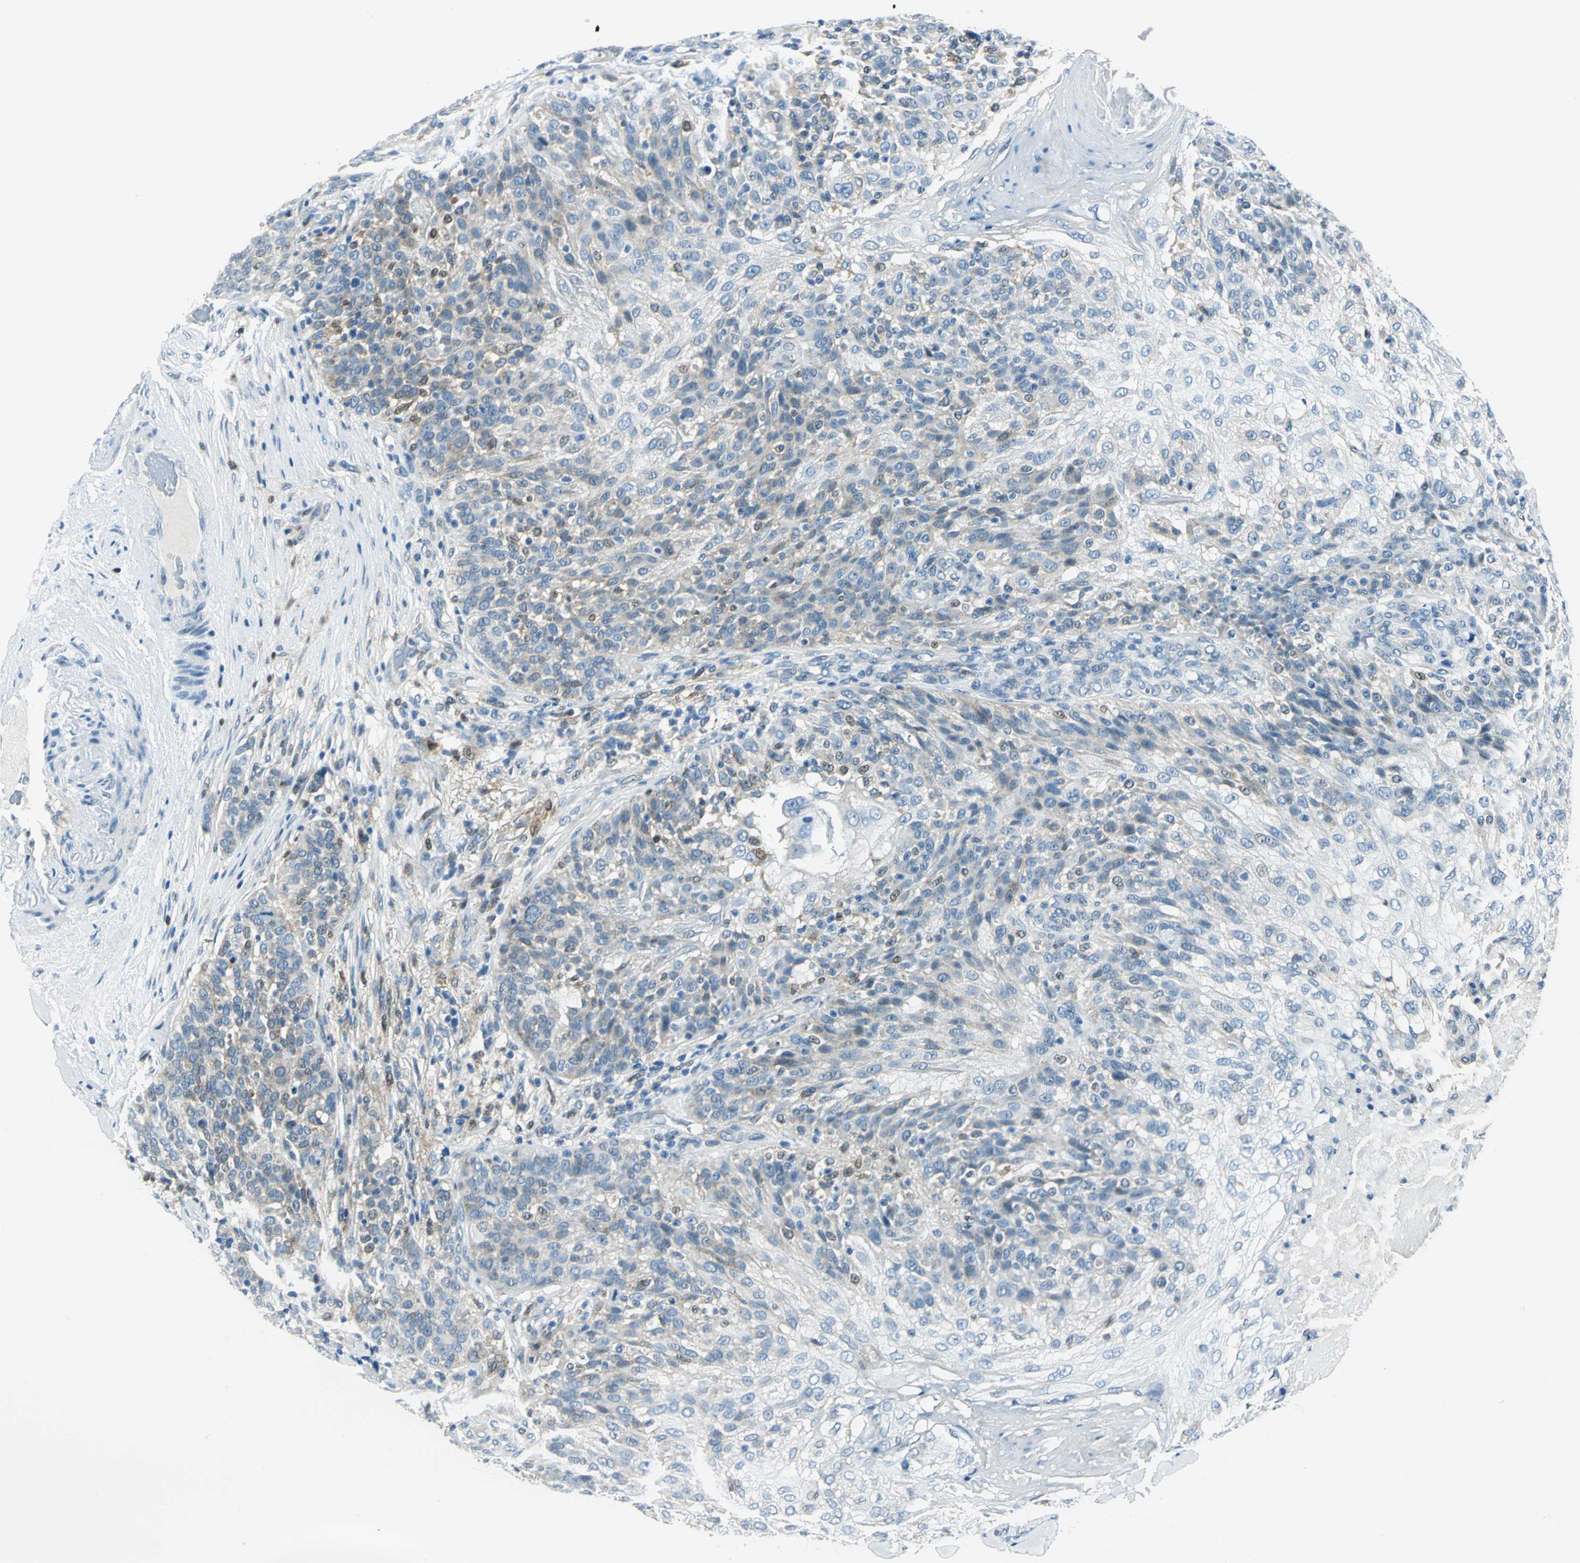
{"staining": {"intensity": "moderate", "quantity": "<25%", "location": "cytoplasmic/membranous,nuclear"}, "tissue": "skin cancer", "cell_type": "Tumor cells", "image_type": "cancer", "snomed": [{"axis": "morphology", "description": "Normal tissue, NOS"}, {"axis": "morphology", "description": "Squamous cell carcinoma, NOS"}, {"axis": "topography", "description": "Skin"}], "caption": "Protein expression analysis of human skin squamous cell carcinoma reveals moderate cytoplasmic/membranous and nuclear expression in approximately <25% of tumor cells.", "gene": "AKR1A1", "patient": {"sex": "female", "age": 83}}